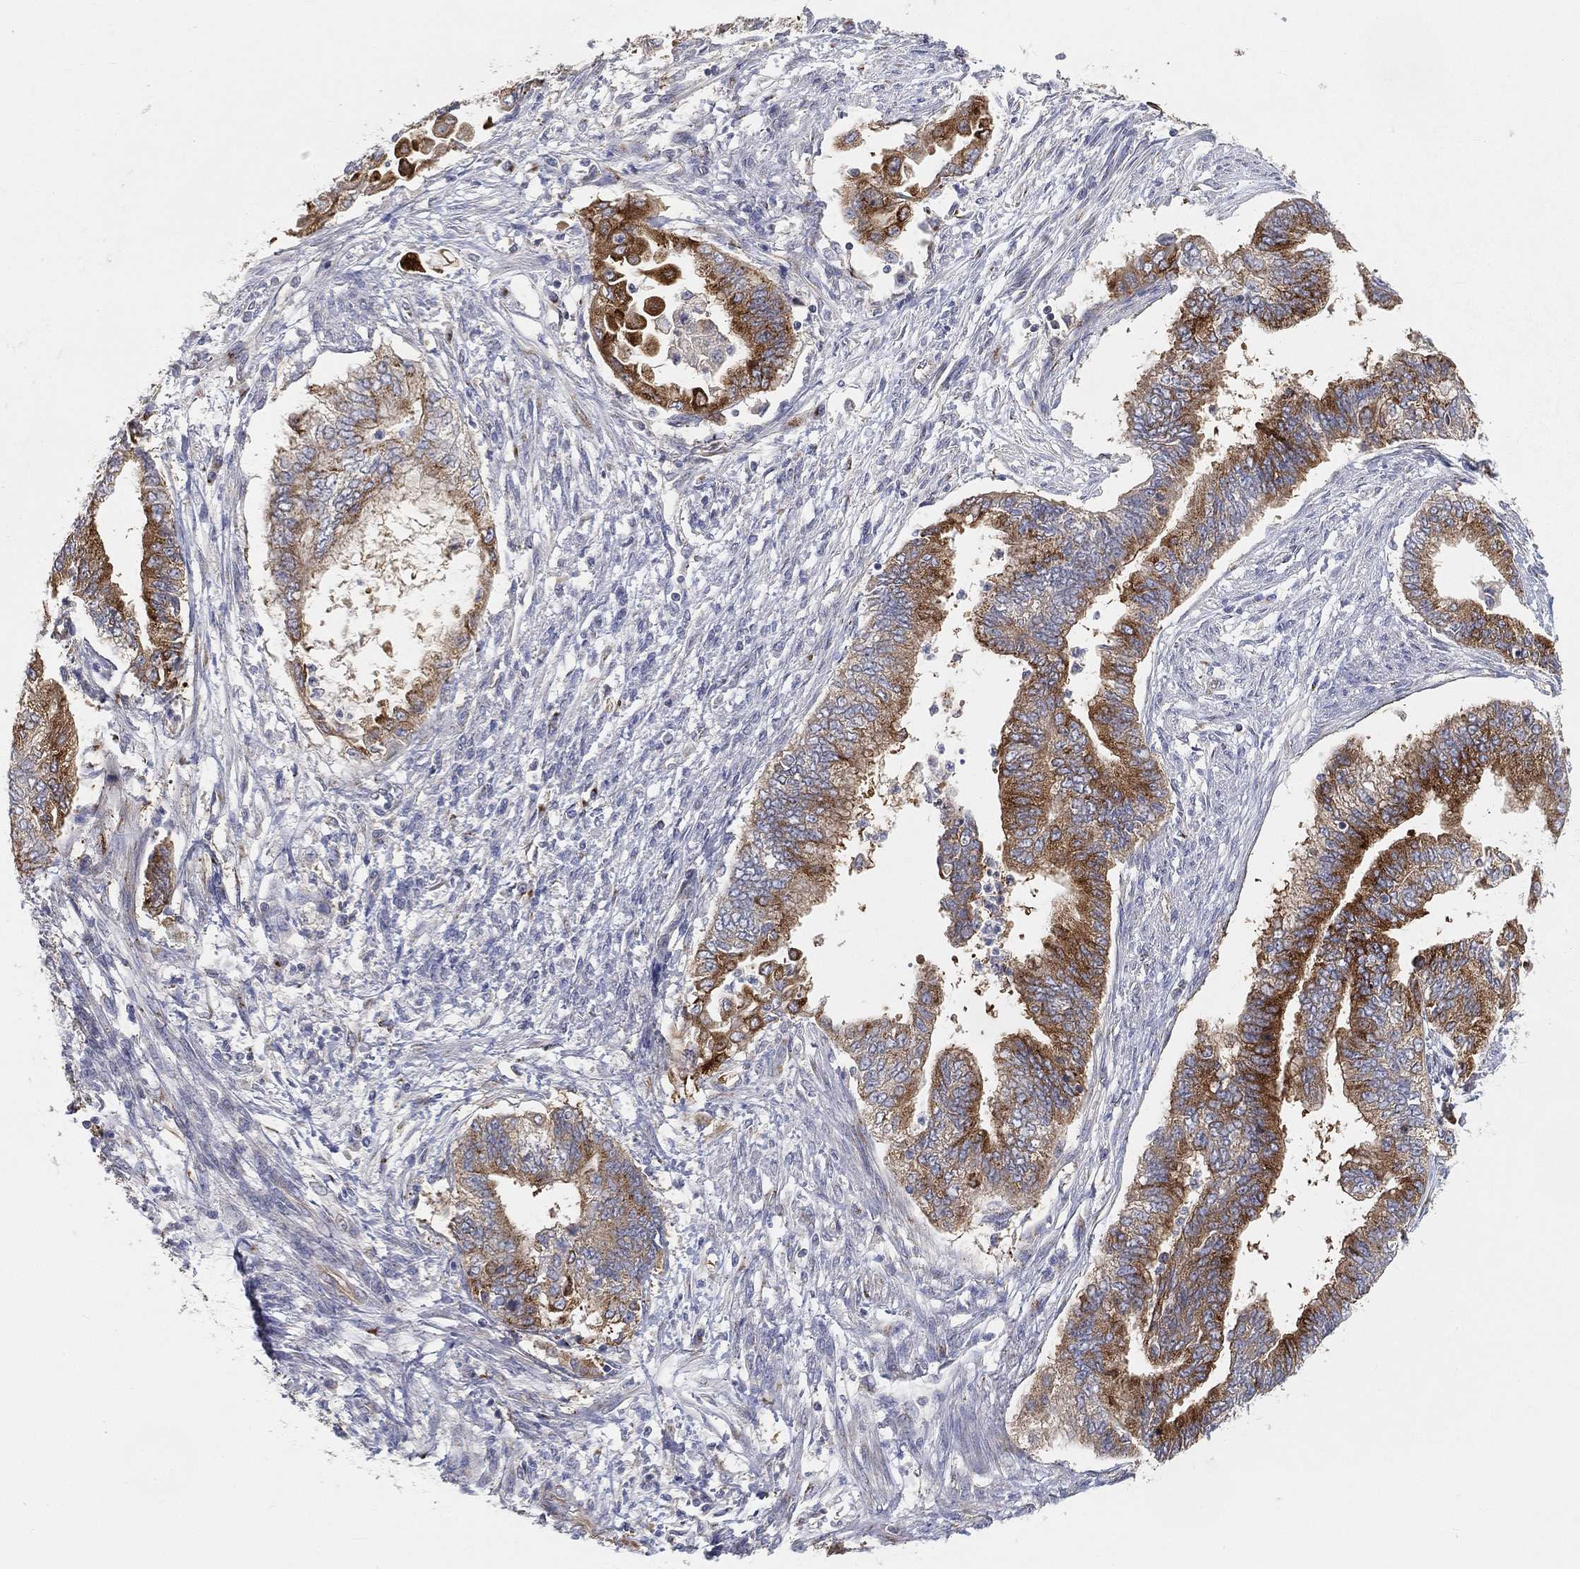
{"staining": {"intensity": "strong", "quantity": "25%-75%", "location": "cytoplasmic/membranous"}, "tissue": "endometrial cancer", "cell_type": "Tumor cells", "image_type": "cancer", "snomed": [{"axis": "morphology", "description": "Adenocarcinoma, NOS"}, {"axis": "topography", "description": "Endometrium"}], "caption": "Endometrial cancer (adenocarcinoma) stained with DAB IHC exhibits high levels of strong cytoplasmic/membranous positivity in approximately 25%-75% of tumor cells.", "gene": "TMEM25", "patient": {"sex": "female", "age": 65}}